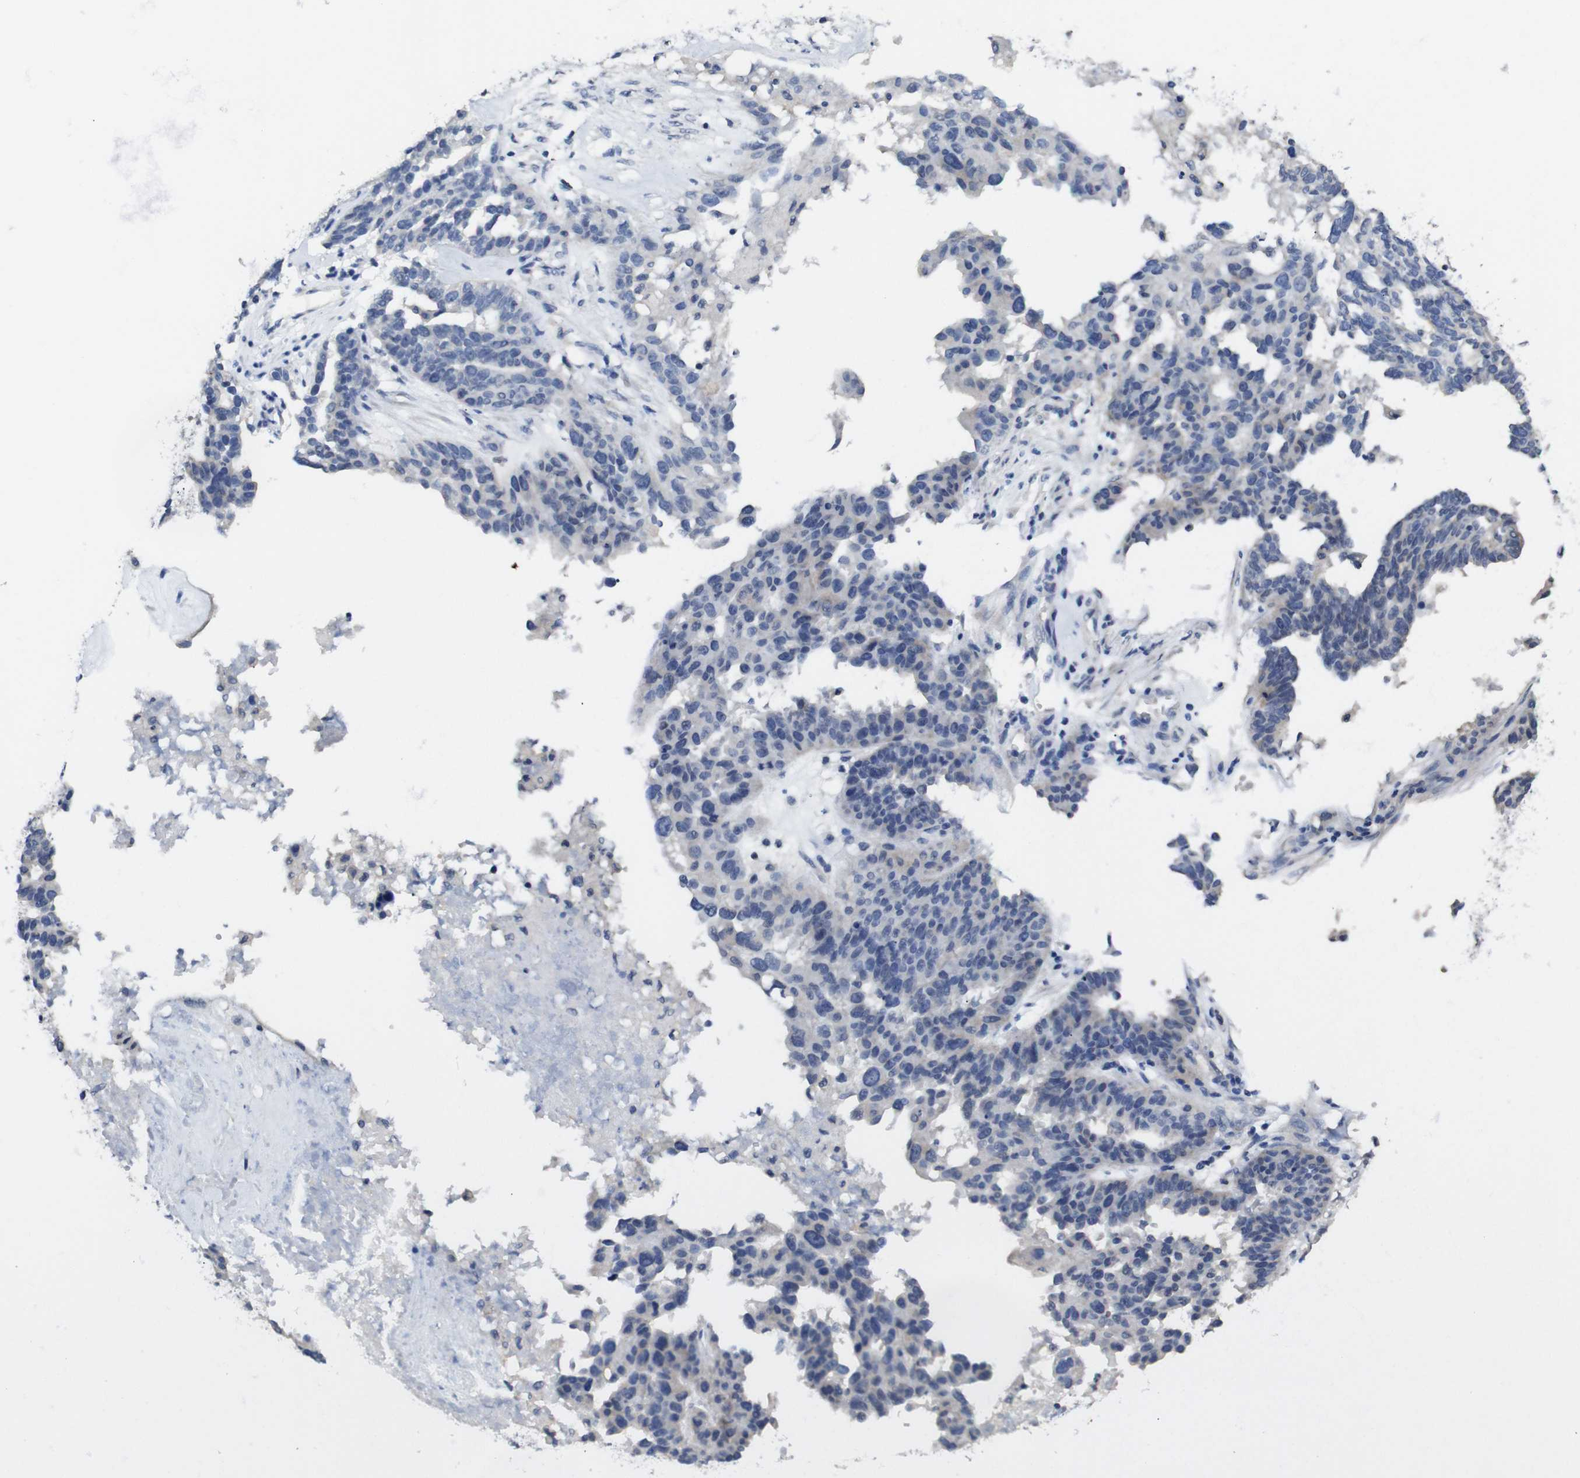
{"staining": {"intensity": "negative", "quantity": "none", "location": "none"}, "tissue": "ovarian cancer", "cell_type": "Tumor cells", "image_type": "cancer", "snomed": [{"axis": "morphology", "description": "Cystadenocarcinoma, serous, NOS"}, {"axis": "topography", "description": "Ovary"}], "caption": "Ovarian cancer stained for a protein using immunohistochemistry (IHC) displays no expression tumor cells.", "gene": "HNF1A", "patient": {"sex": "female", "age": 59}}